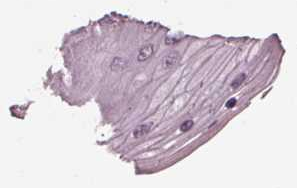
{"staining": {"intensity": "negative", "quantity": "none", "location": "none"}, "tissue": "skin", "cell_type": "Epidermal cells", "image_type": "normal", "snomed": [{"axis": "morphology", "description": "Normal tissue, NOS"}, {"axis": "topography", "description": "Anal"}], "caption": "Immunohistochemical staining of normal skin demonstrates no significant staining in epidermal cells. Nuclei are stained in blue.", "gene": "ING3", "patient": {"sex": "female", "age": 46}}